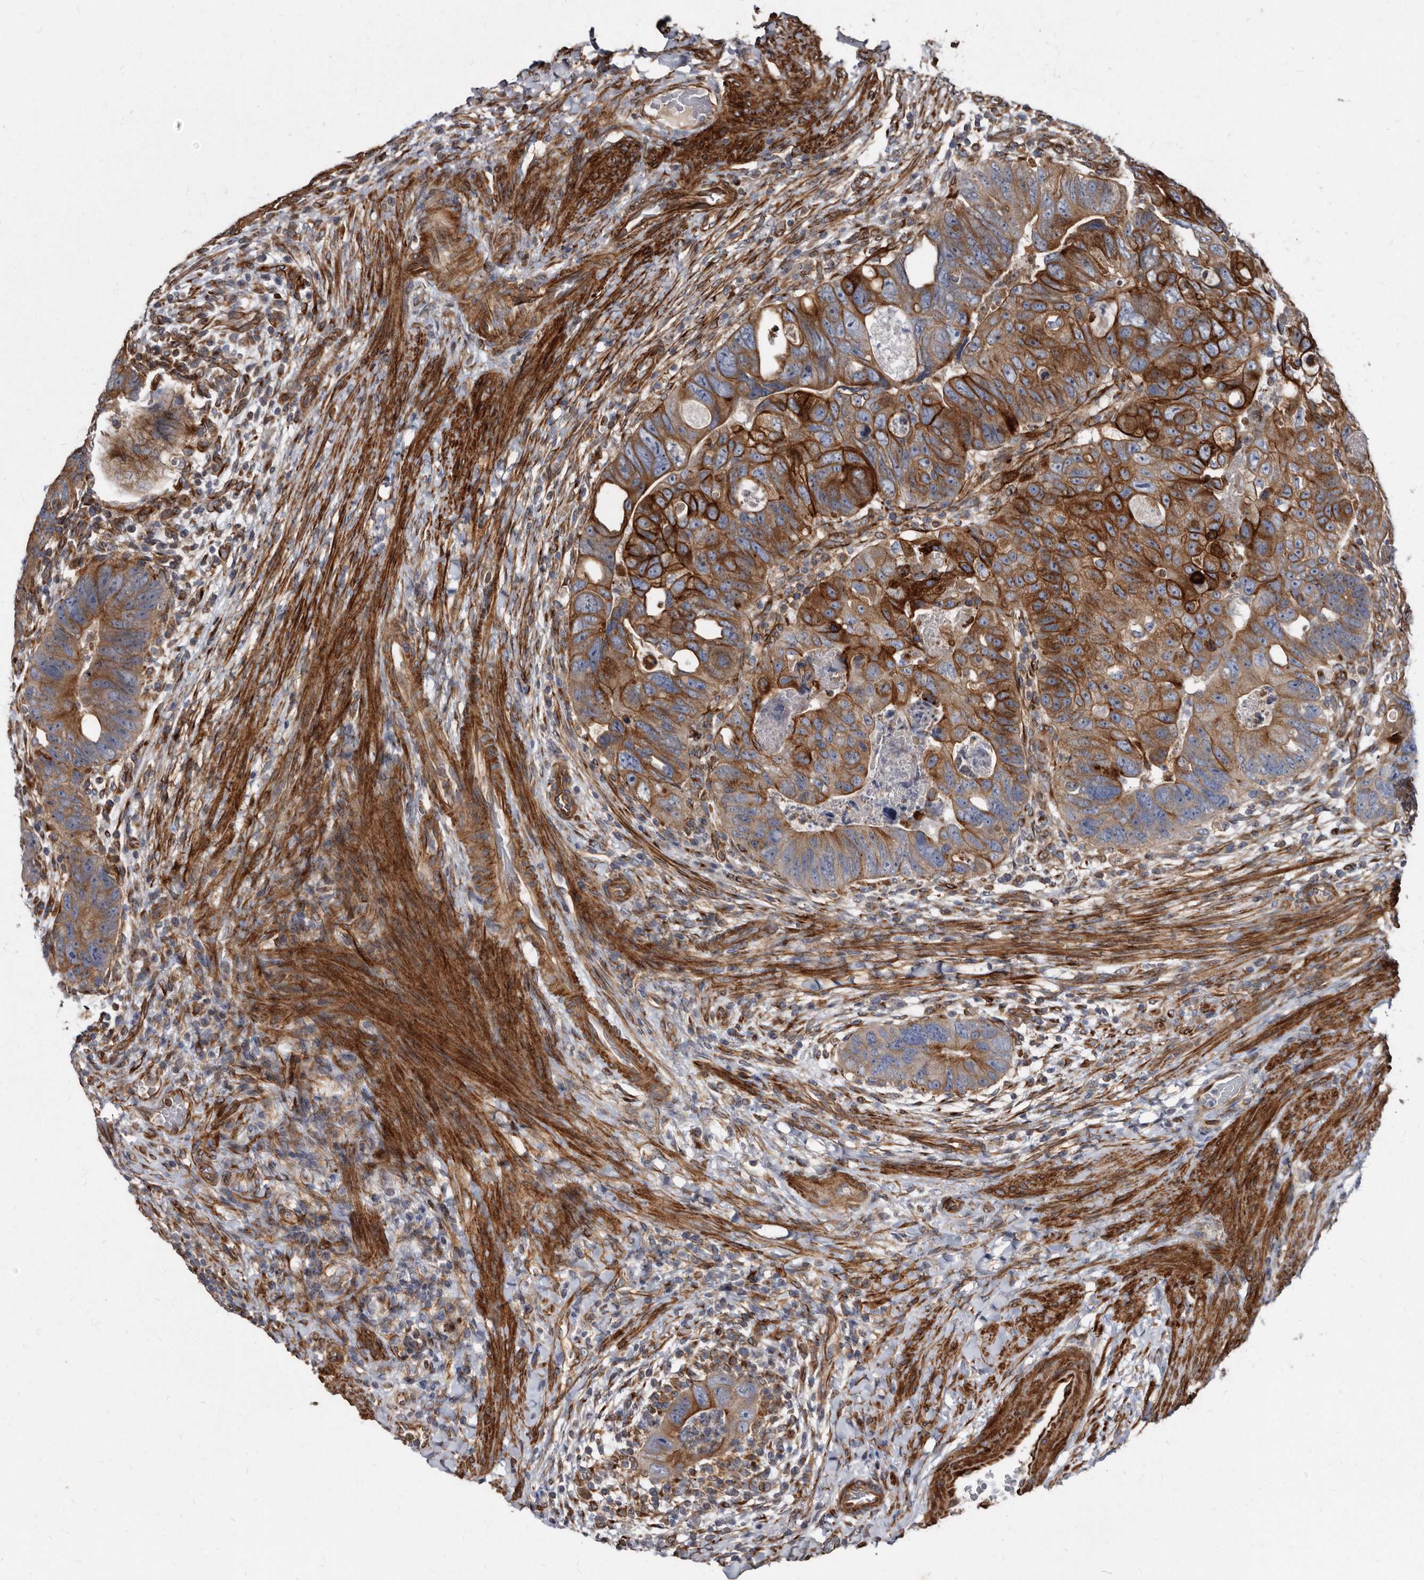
{"staining": {"intensity": "strong", "quantity": ">75%", "location": "cytoplasmic/membranous"}, "tissue": "colorectal cancer", "cell_type": "Tumor cells", "image_type": "cancer", "snomed": [{"axis": "morphology", "description": "Adenocarcinoma, NOS"}, {"axis": "topography", "description": "Rectum"}], "caption": "A high-resolution photomicrograph shows immunohistochemistry staining of colorectal cancer, which shows strong cytoplasmic/membranous positivity in about >75% of tumor cells. The staining was performed using DAB (3,3'-diaminobenzidine), with brown indicating positive protein expression. Nuclei are stained blue with hematoxylin.", "gene": "KCTD20", "patient": {"sex": "male", "age": 59}}